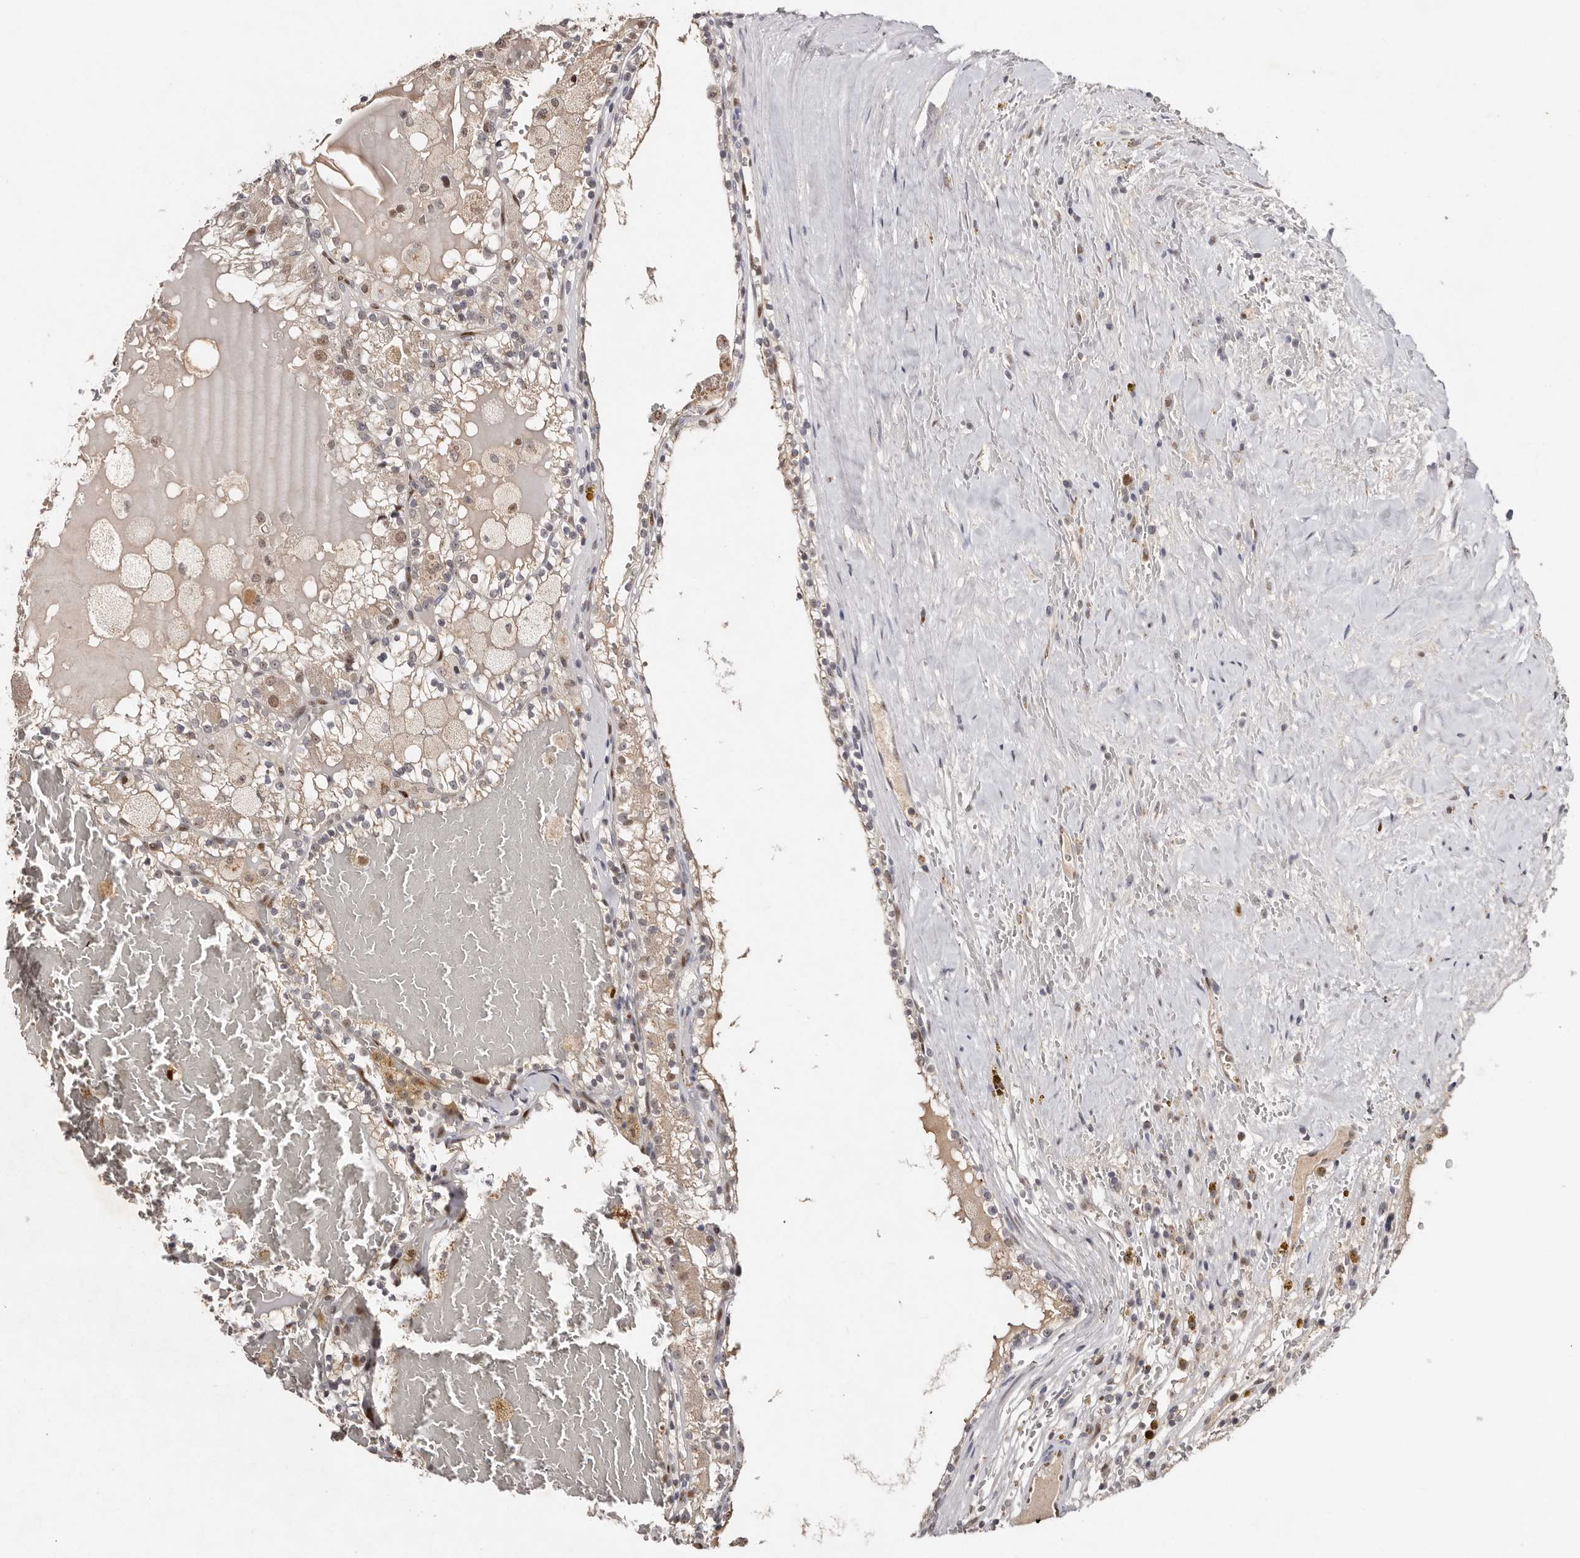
{"staining": {"intensity": "weak", "quantity": "<25%", "location": "cytoplasmic/membranous,nuclear"}, "tissue": "renal cancer", "cell_type": "Tumor cells", "image_type": "cancer", "snomed": [{"axis": "morphology", "description": "Adenocarcinoma, NOS"}, {"axis": "topography", "description": "Kidney"}], "caption": "IHC micrograph of neoplastic tissue: adenocarcinoma (renal) stained with DAB (3,3'-diaminobenzidine) reveals no significant protein staining in tumor cells.", "gene": "KLF7", "patient": {"sex": "female", "age": 56}}